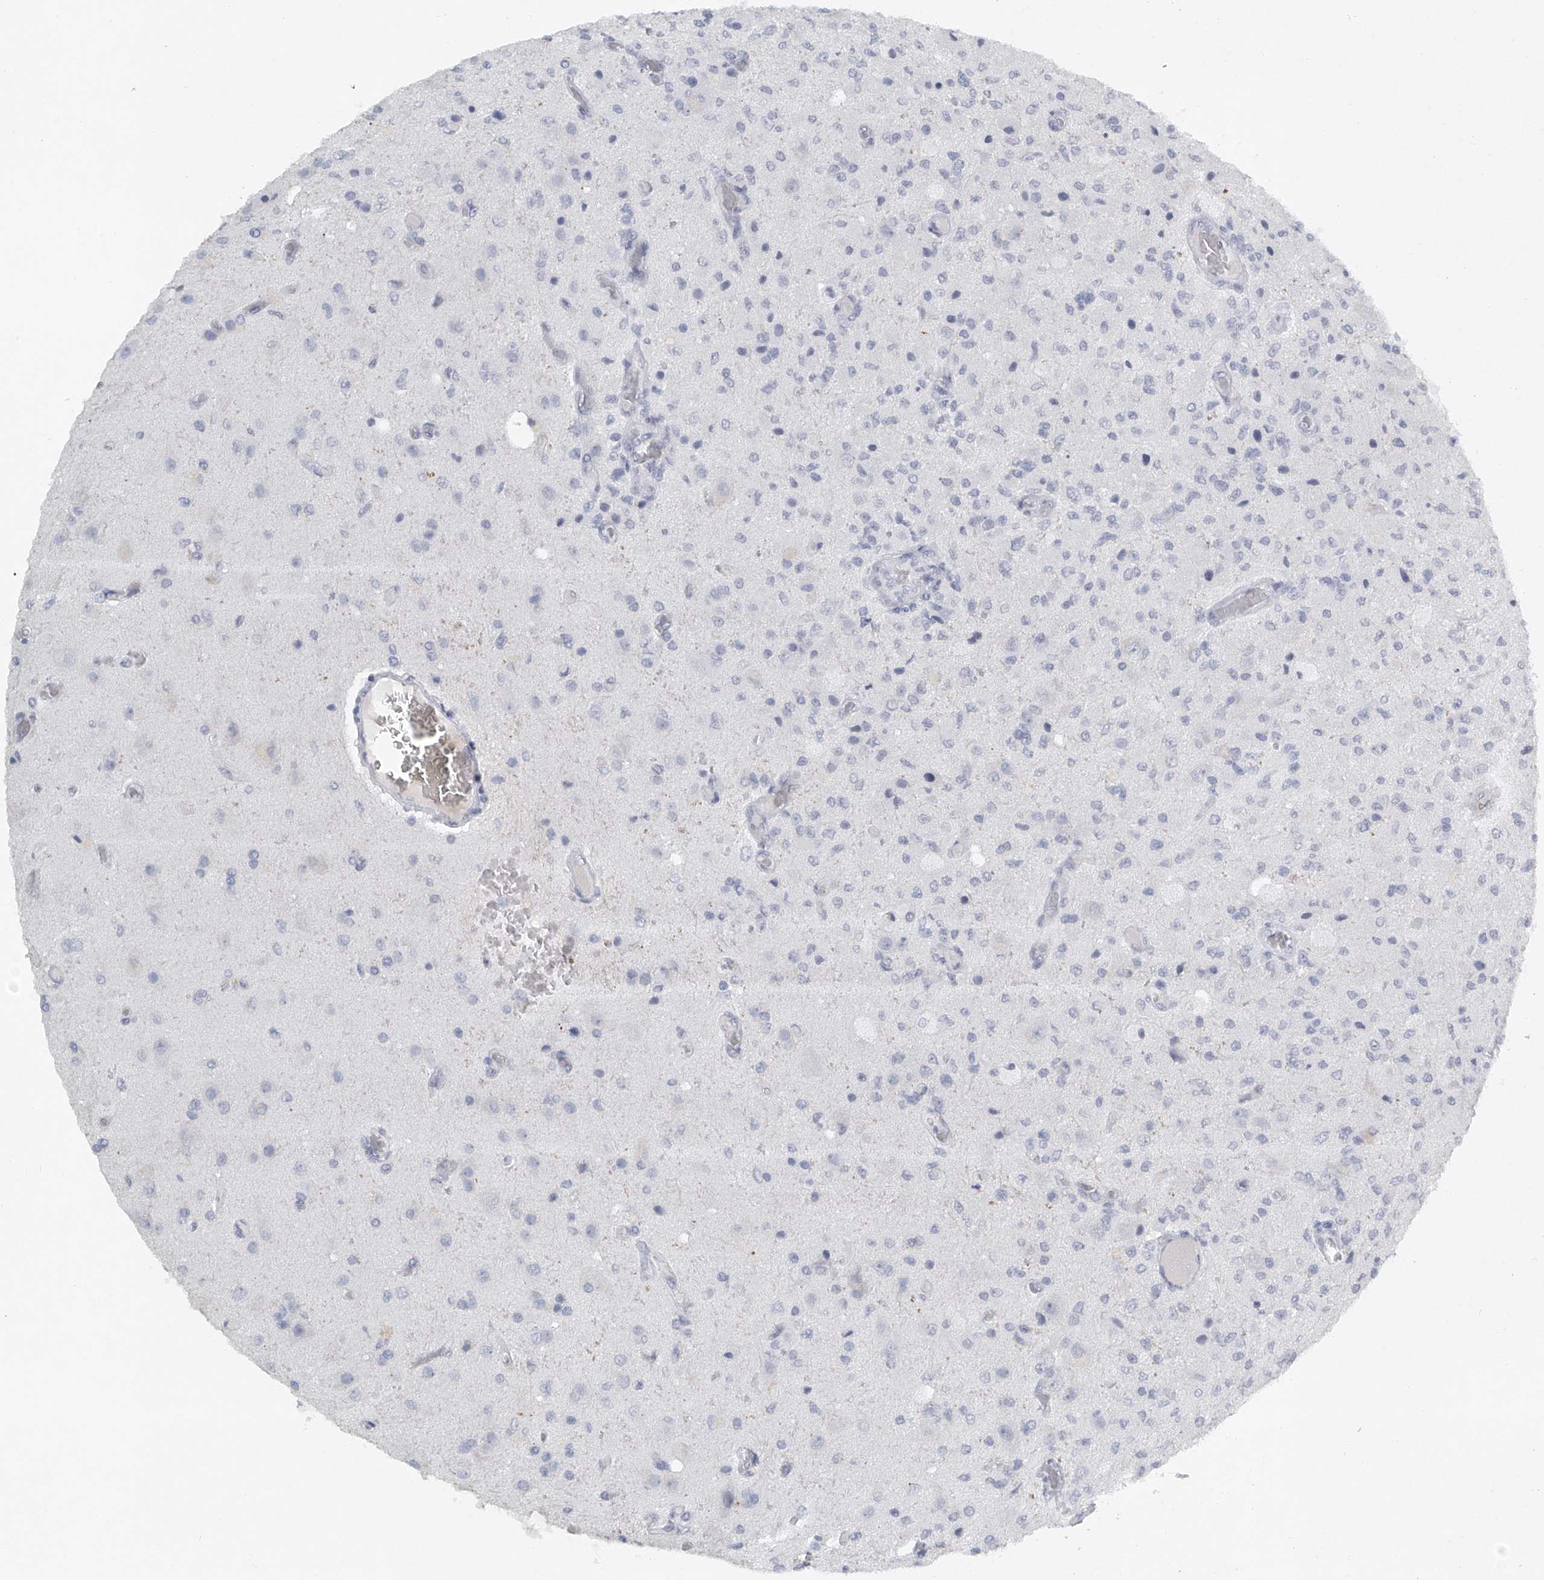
{"staining": {"intensity": "negative", "quantity": "none", "location": "none"}, "tissue": "glioma", "cell_type": "Tumor cells", "image_type": "cancer", "snomed": [{"axis": "morphology", "description": "Normal tissue, NOS"}, {"axis": "morphology", "description": "Glioma, malignant, High grade"}, {"axis": "topography", "description": "Cerebral cortex"}], "caption": "Photomicrograph shows no protein positivity in tumor cells of glioma tissue.", "gene": "FAT2", "patient": {"sex": "male", "age": 77}}